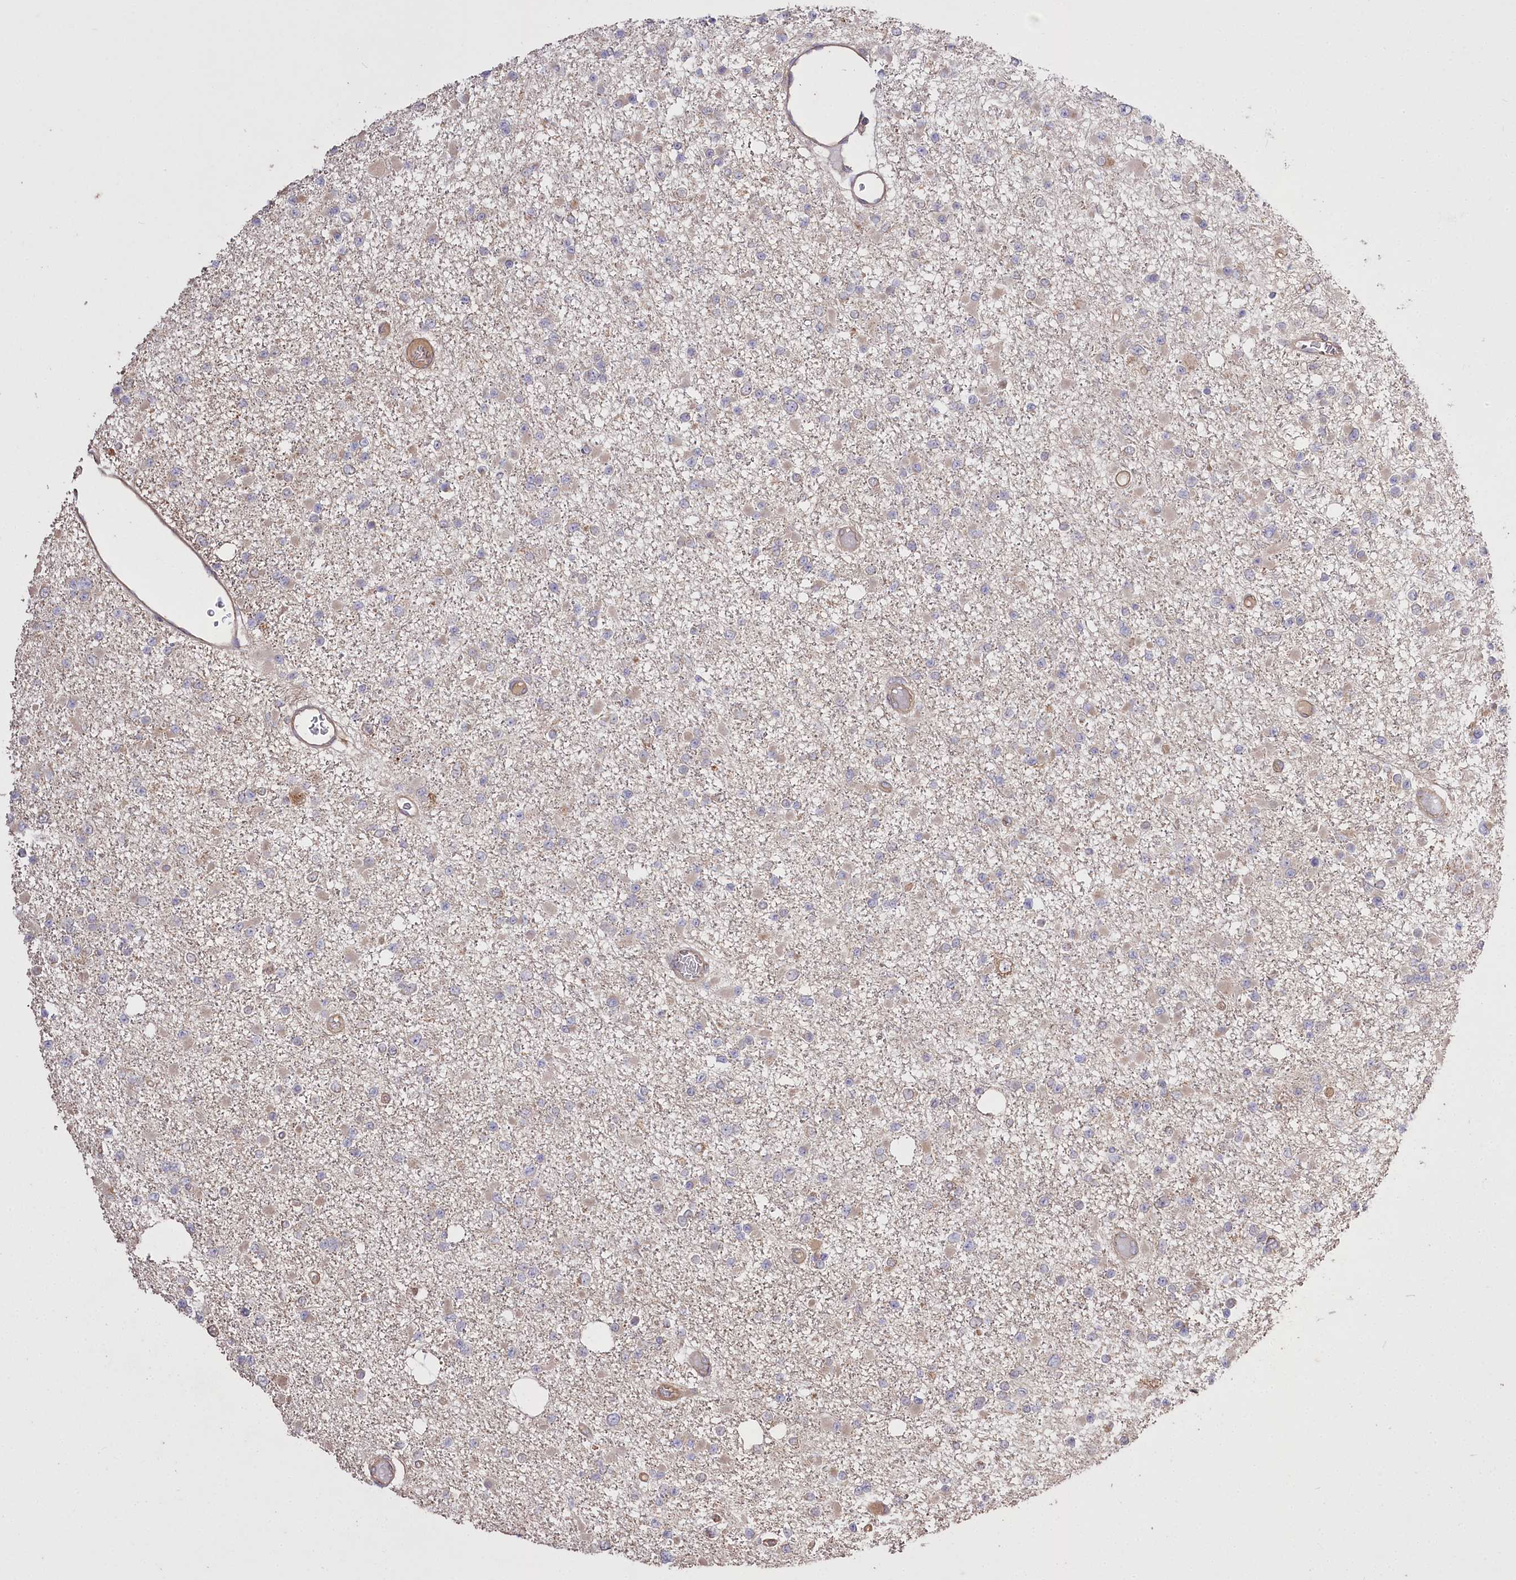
{"staining": {"intensity": "negative", "quantity": "none", "location": "none"}, "tissue": "glioma", "cell_type": "Tumor cells", "image_type": "cancer", "snomed": [{"axis": "morphology", "description": "Glioma, malignant, Low grade"}, {"axis": "topography", "description": "Brain"}], "caption": "Tumor cells show no significant staining in glioma.", "gene": "PRSS53", "patient": {"sex": "female", "age": 22}}